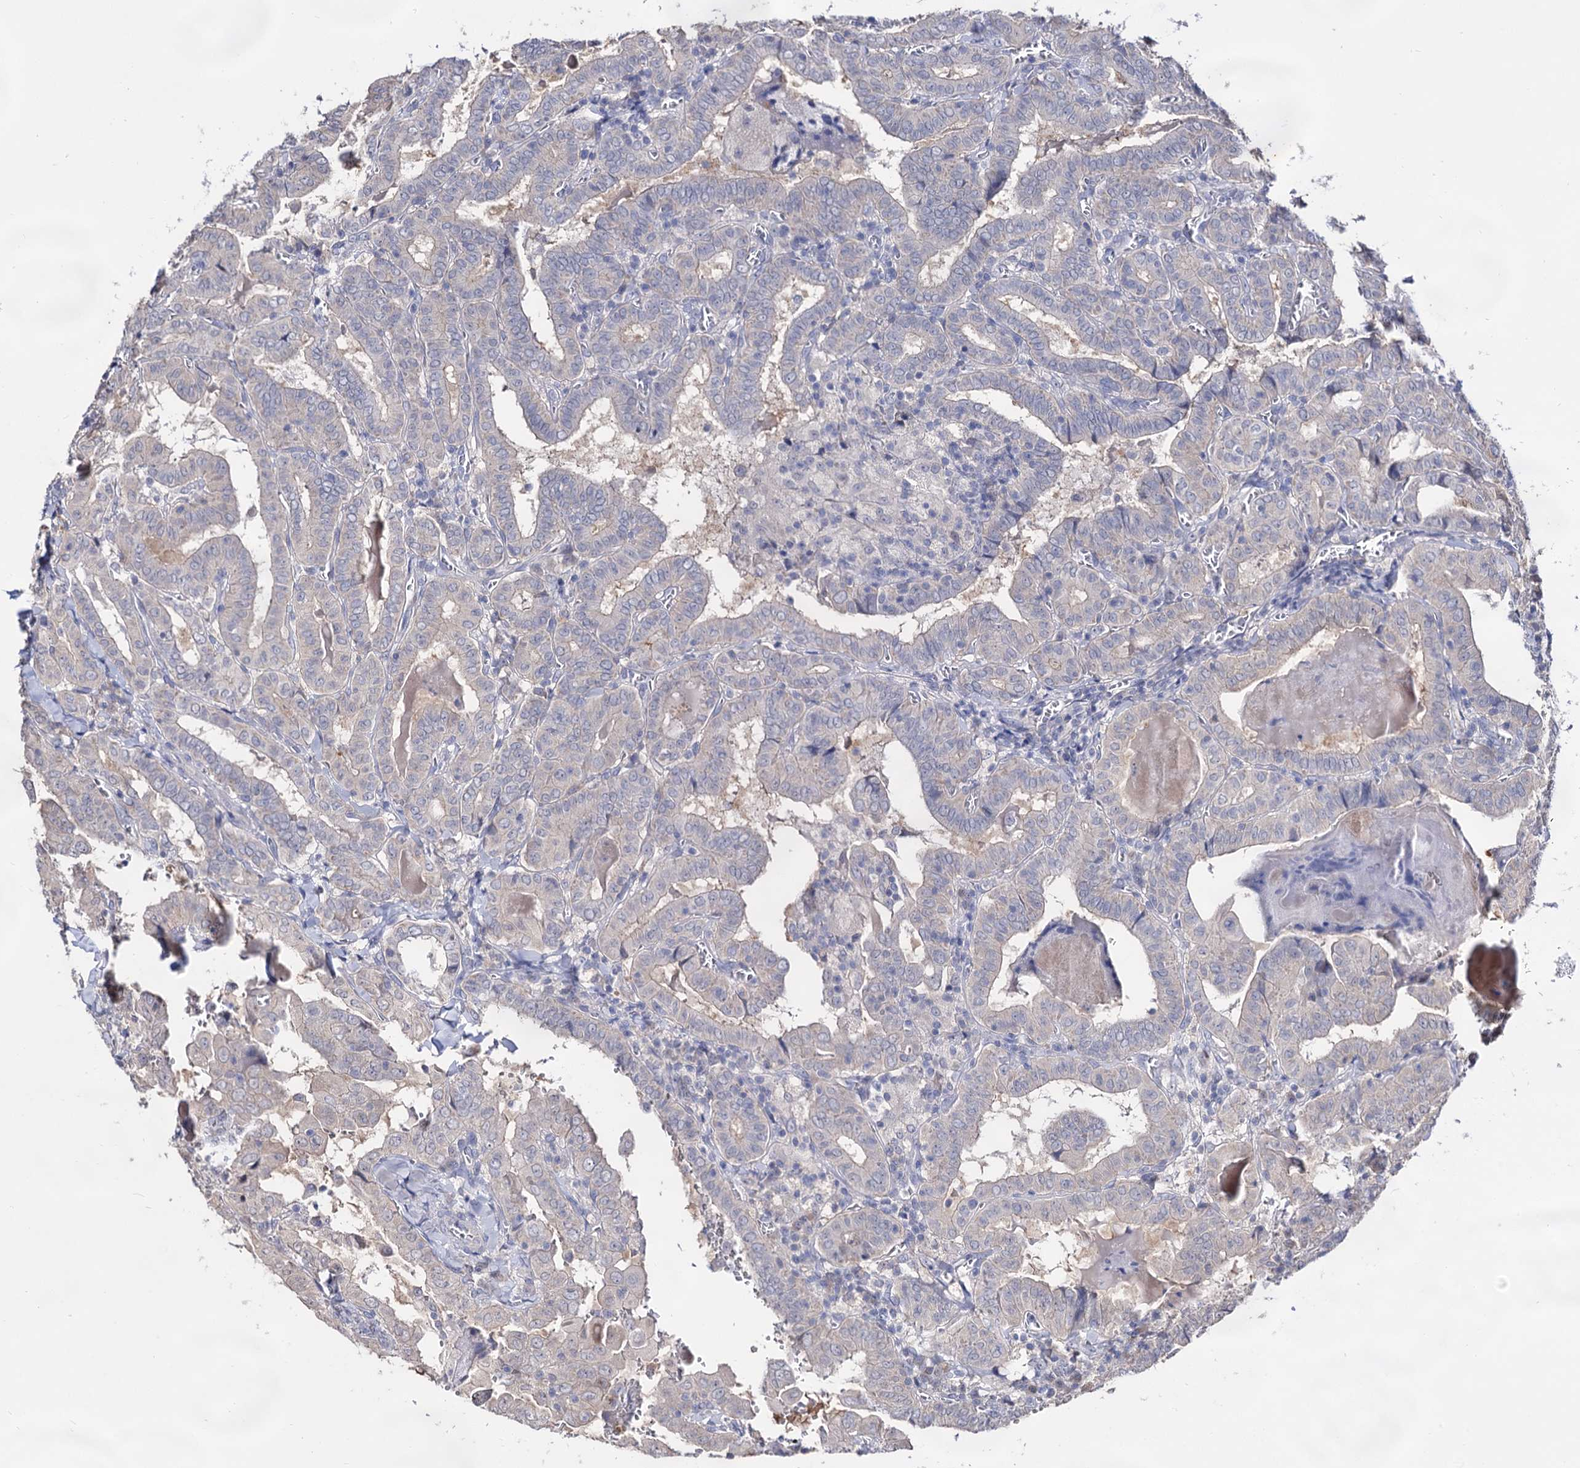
{"staining": {"intensity": "negative", "quantity": "none", "location": "none"}, "tissue": "thyroid cancer", "cell_type": "Tumor cells", "image_type": "cancer", "snomed": [{"axis": "morphology", "description": "Papillary adenocarcinoma, NOS"}, {"axis": "topography", "description": "Thyroid gland"}], "caption": "High power microscopy photomicrograph of an immunohistochemistry image of thyroid papillary adenocarcinoma, revealing no significant positivity in tumor cells.", "gene": "ARFIP2", "patient": {"sex": "female", "age": 72}}